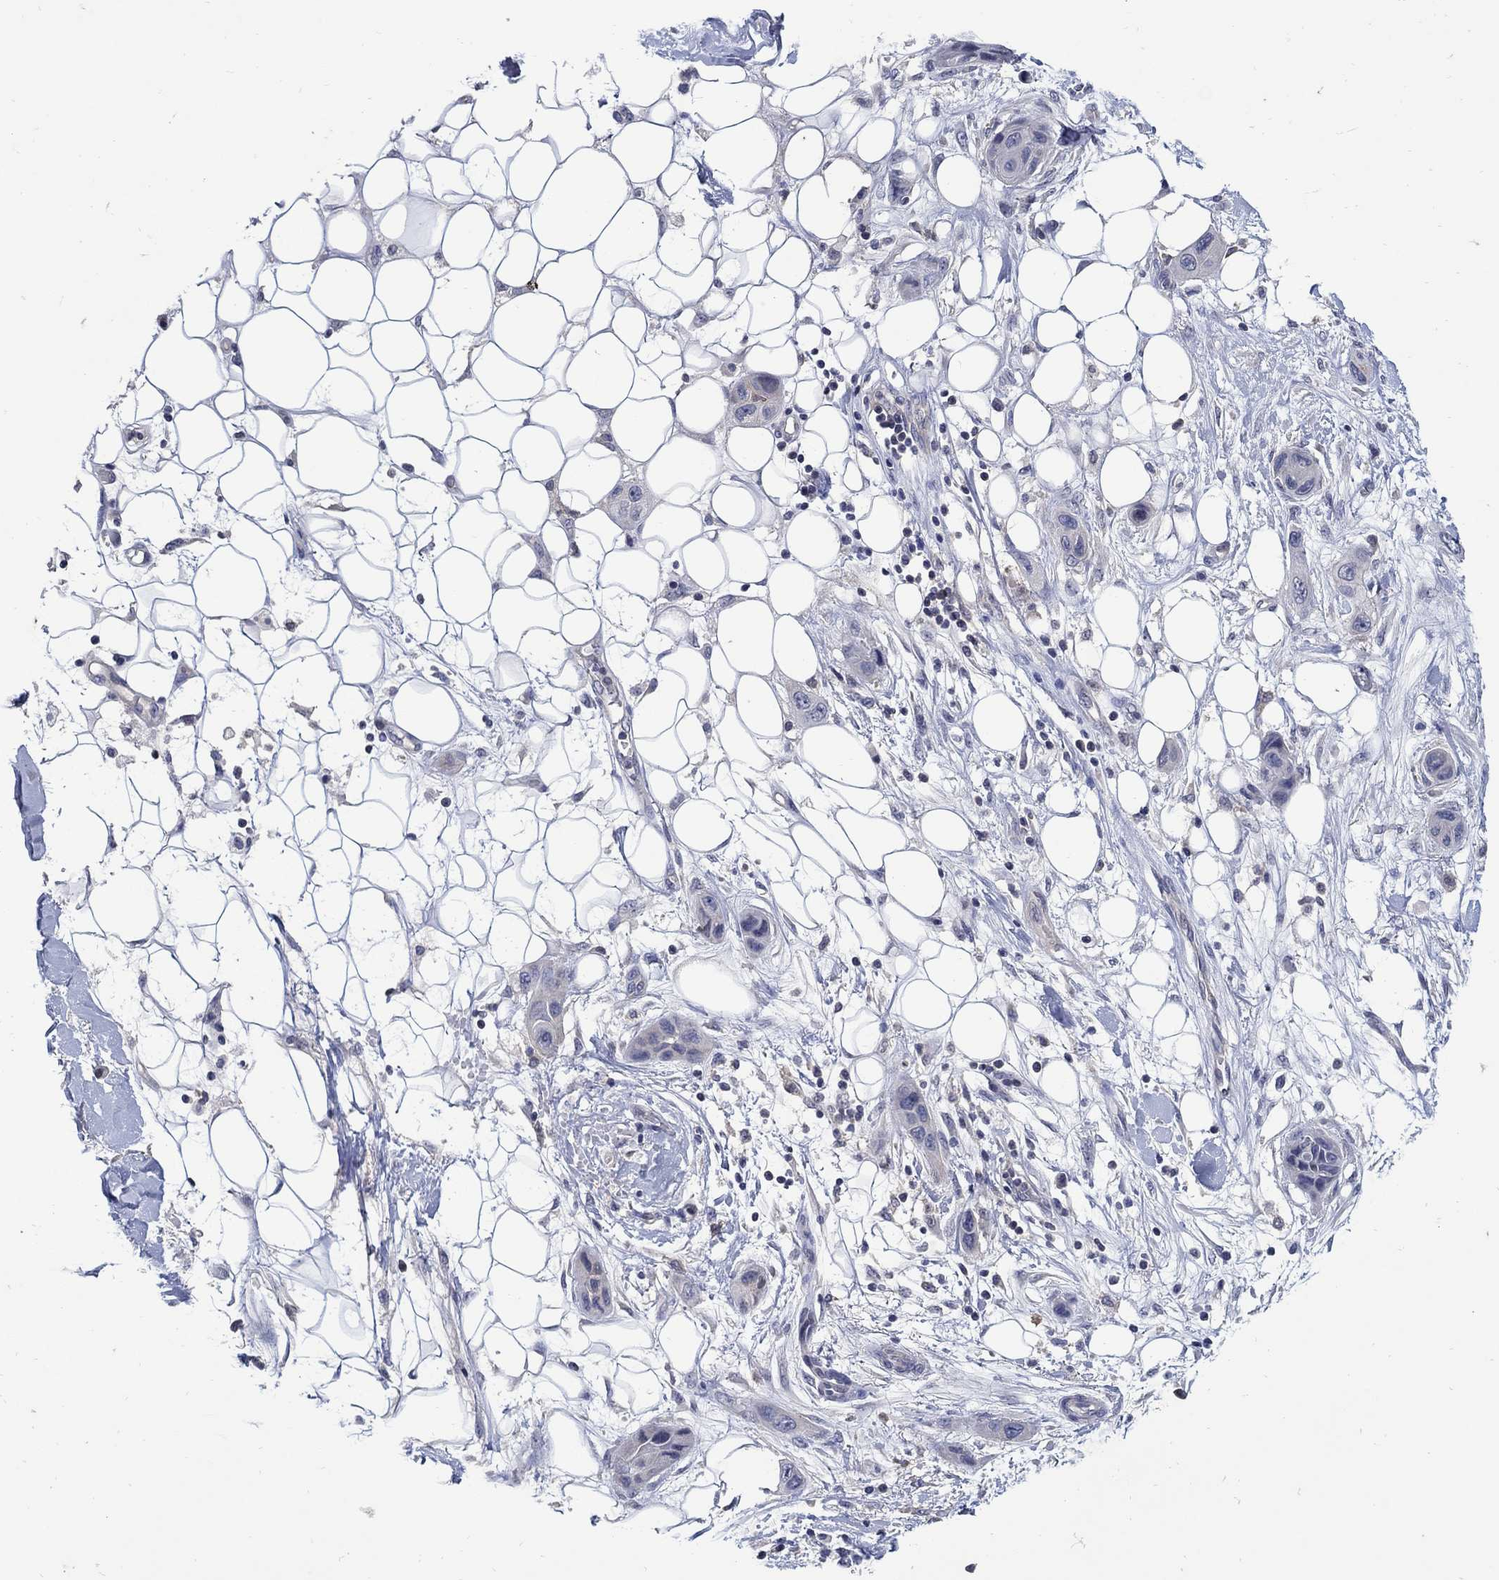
{"staining": {"intensity": "negative", "quantity": "none", "location": "none"}, "tissue": "skin cancer", "cell_type": "Tumor cells", "image_type": "cancer", "snomed": [{"axis": "morphology", "description": "Squamous cell carcinoma, NOS"}, {"axis": "topography", "description": "Skin"}], "caption": "Immunohistochemistry (IHC) micrograph of human squamous cell carcinoma (skin) stained for a protein (brown), which demonstrates no expression in tumor cells. Nuclei are stained in blue.", "gene": "CETN1", "patient": {"sex": "male", "age": 79}}